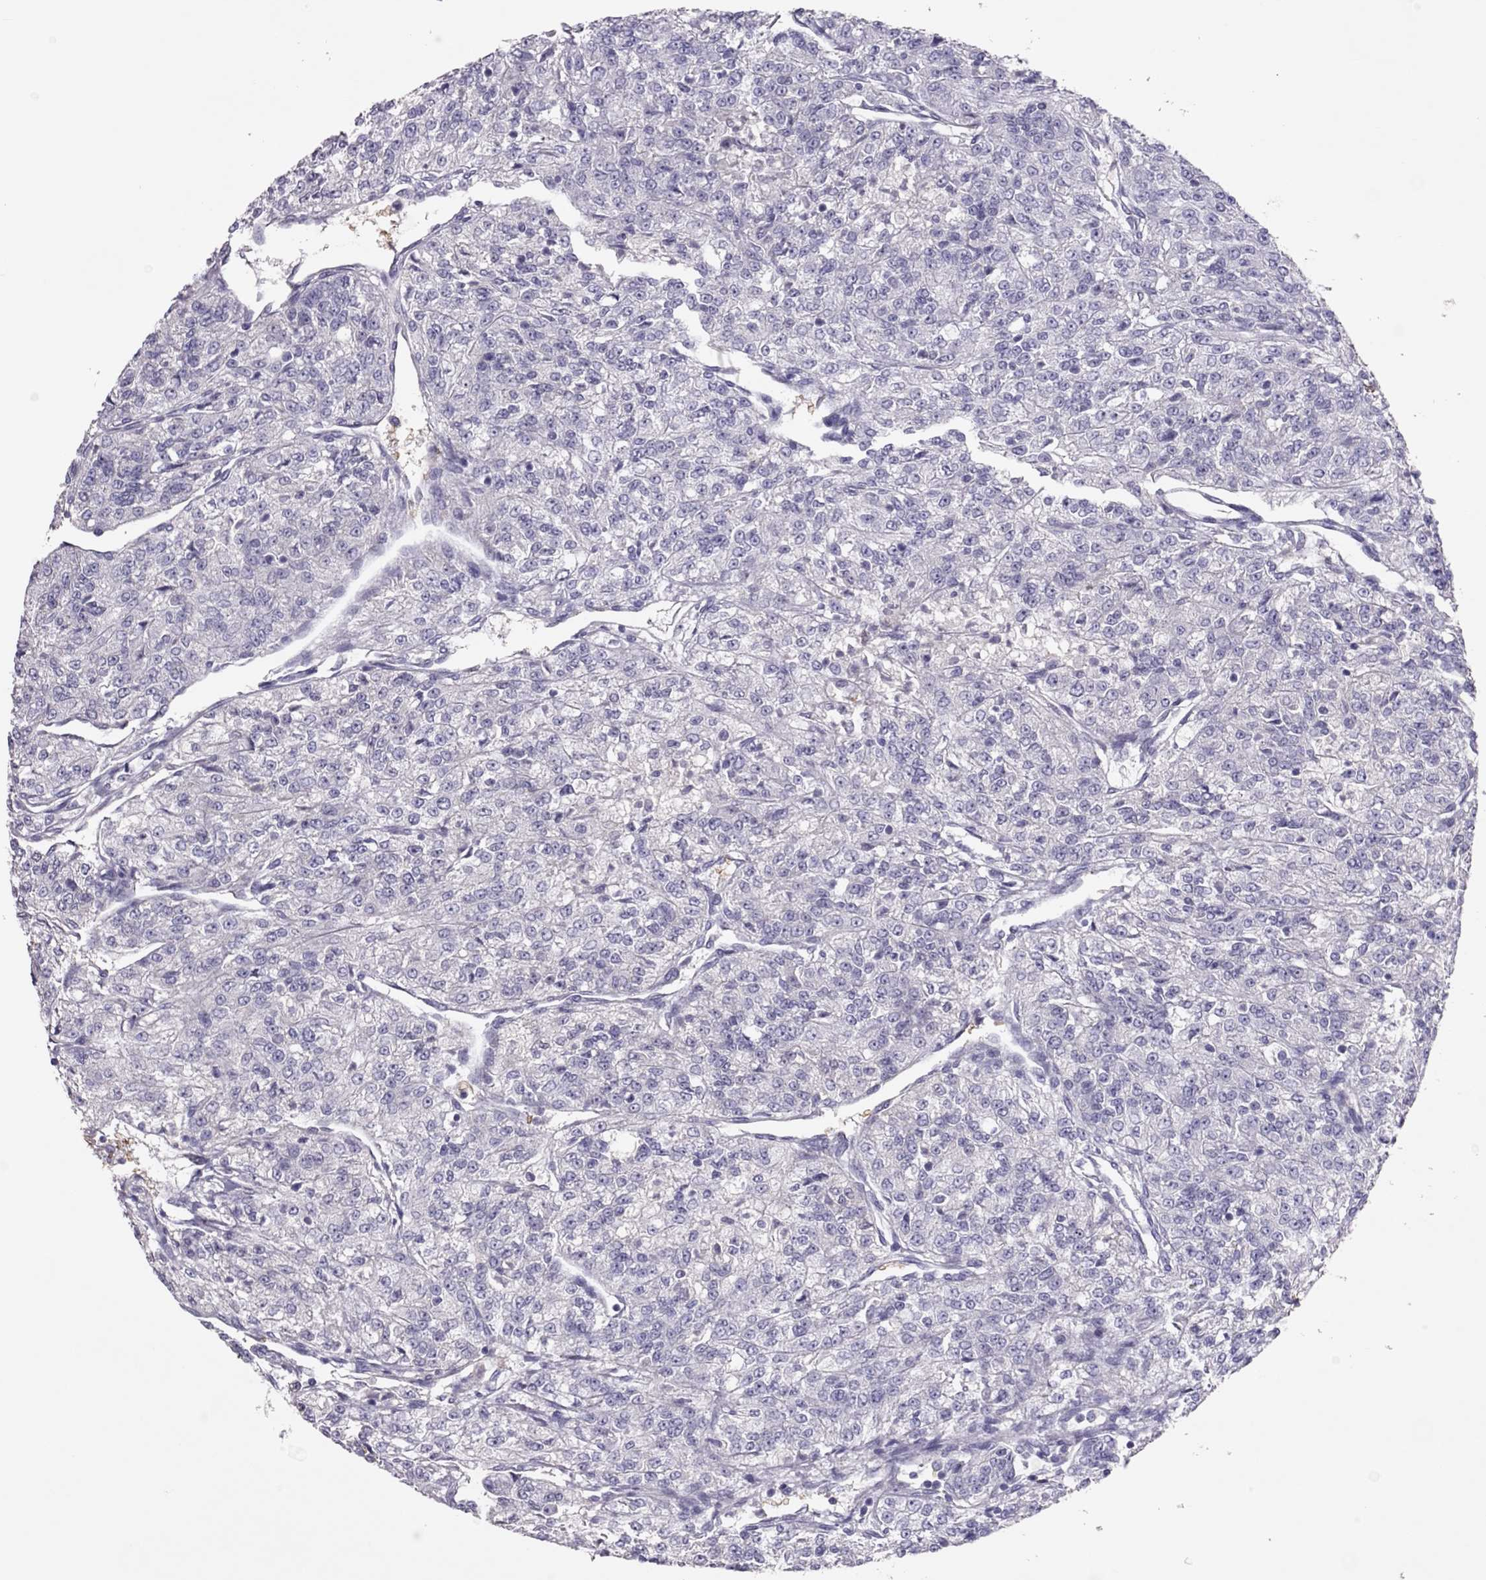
{"staining": {"intensity": "negative", "quantity": "none", "location": "none"}, "tissue": "renal cancer", "cell_type": "Tumor cells", "image_type": "cancer", "snomed": [{"axis": "morphology", "description": "Adenocarcinoma, NOS"}, {"axis": "topography", "description": "Kidney"}], "caption": "Human adenocarcinoma (renal) stained for a protein using IHC exhibits no expression in tumor cells.", "gene": "RHD", "patient": {"sex": "female", "age": 63}}